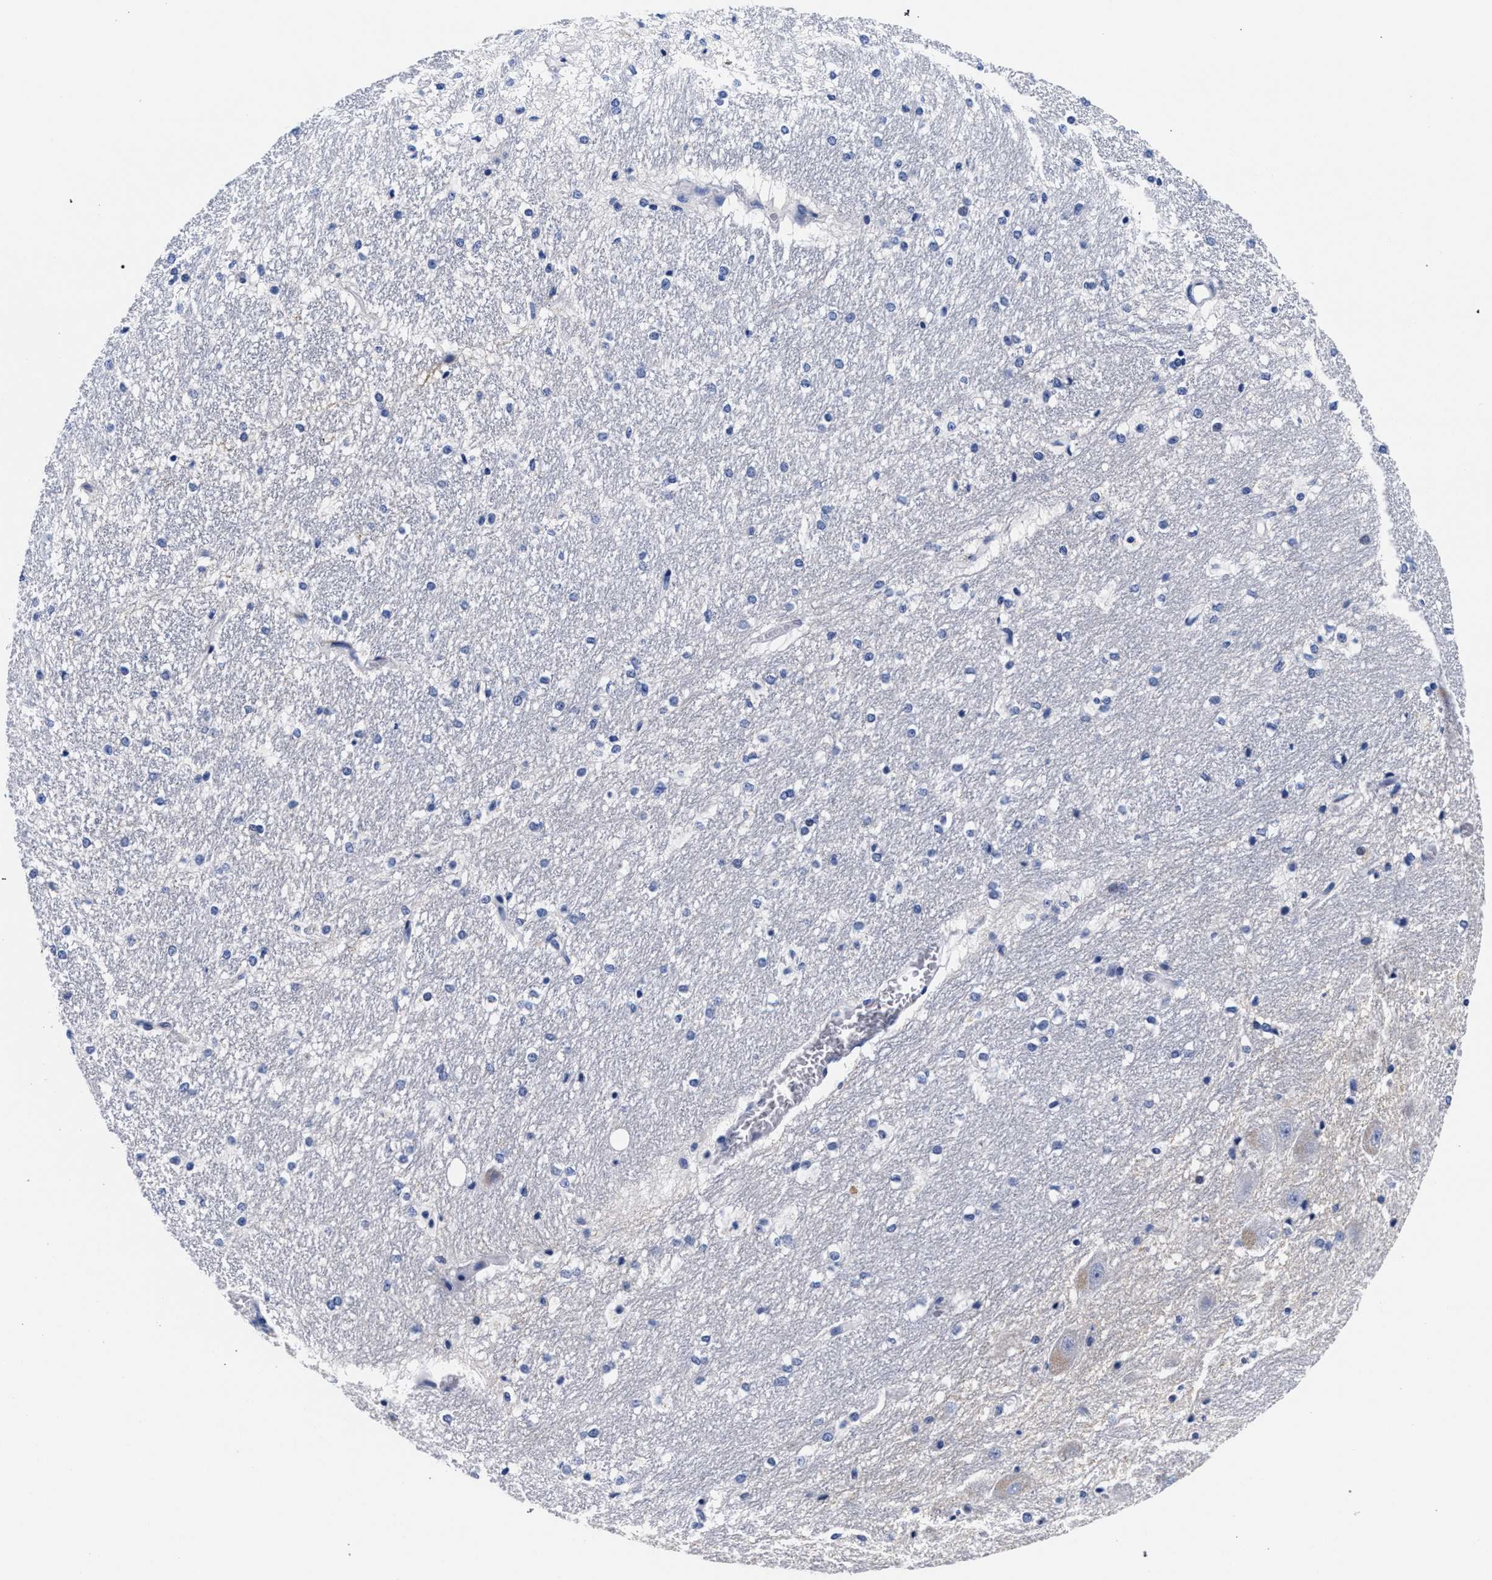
{"staining": {"intensity": "negative", "quantity": "none", "location": "none"}, "tissue": "hippocampus", "cell_type": "Glial cells", "image_type": "normal", "snomed": [{"axis": "morphology", "description": "Normal tissue, NOS"}, {"axis": "topography", "description": "Hippocampus"}], "caption": "This is a micrograph of immunohistochemistry (IHC) staining of benign hippocampus, which shows no expression in glial cells.", "gene": "RAB3B", "patient": {"sex": "female", "age": 19}}